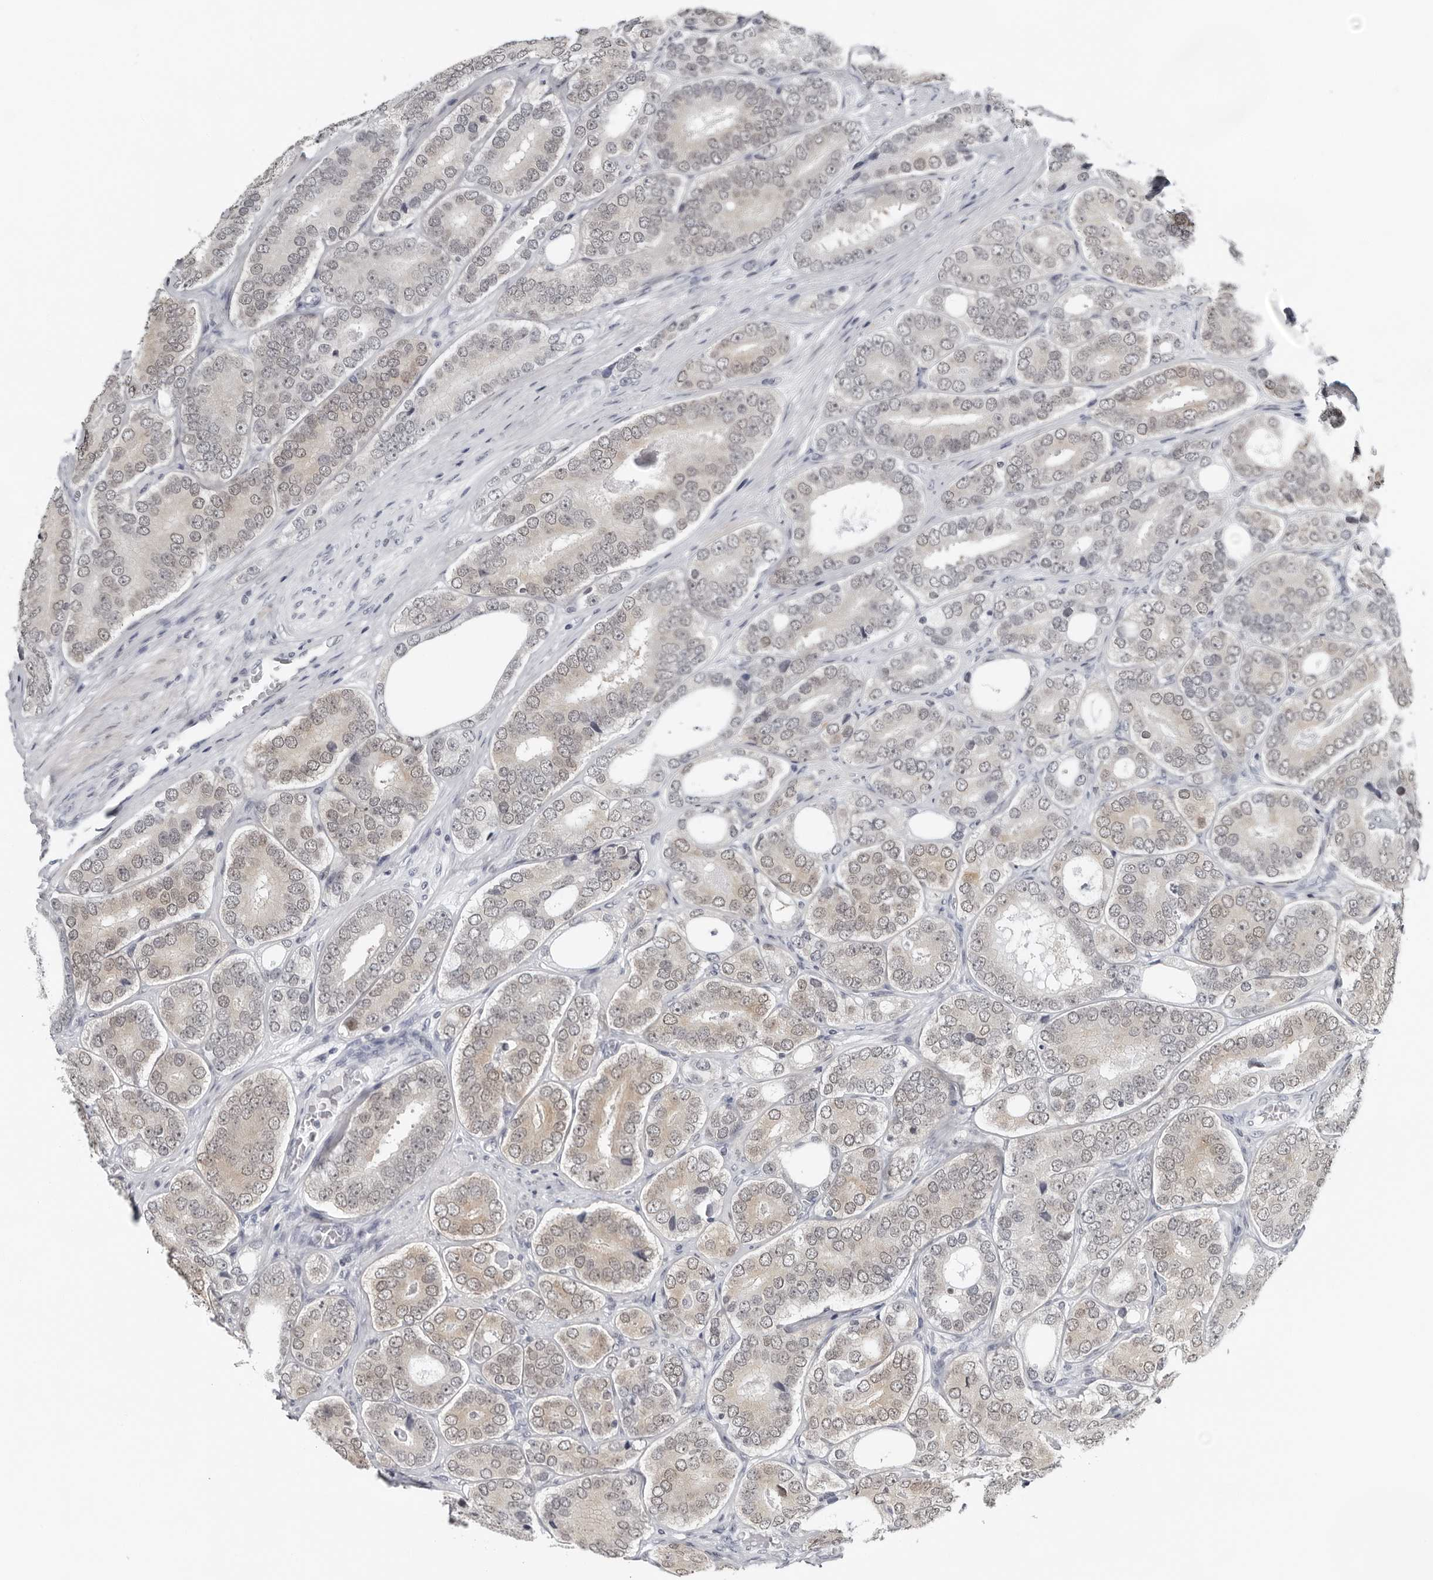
{"staining": {"intensity": "weak", "quantity": "<25%", "location": "cytoplasmic/membranous,nuclear"}, "tissue": "prostate cancer", "cell_type": "Tumor cells", "image_type": "cancer", "snomed": [{"axis": "morphology", "description": "Adenocarcinoma, High grade"}, {"axis": "topography", "description": "Prostate"}], "caption": "IHC photomicrograph of human adenocarcinoma (high-grade) (prostate) stained for a protein (brown), which displays no staining in tumor cells.", "gene": "PPP1R42", "patient": {"sex": "male", "age": 56}}